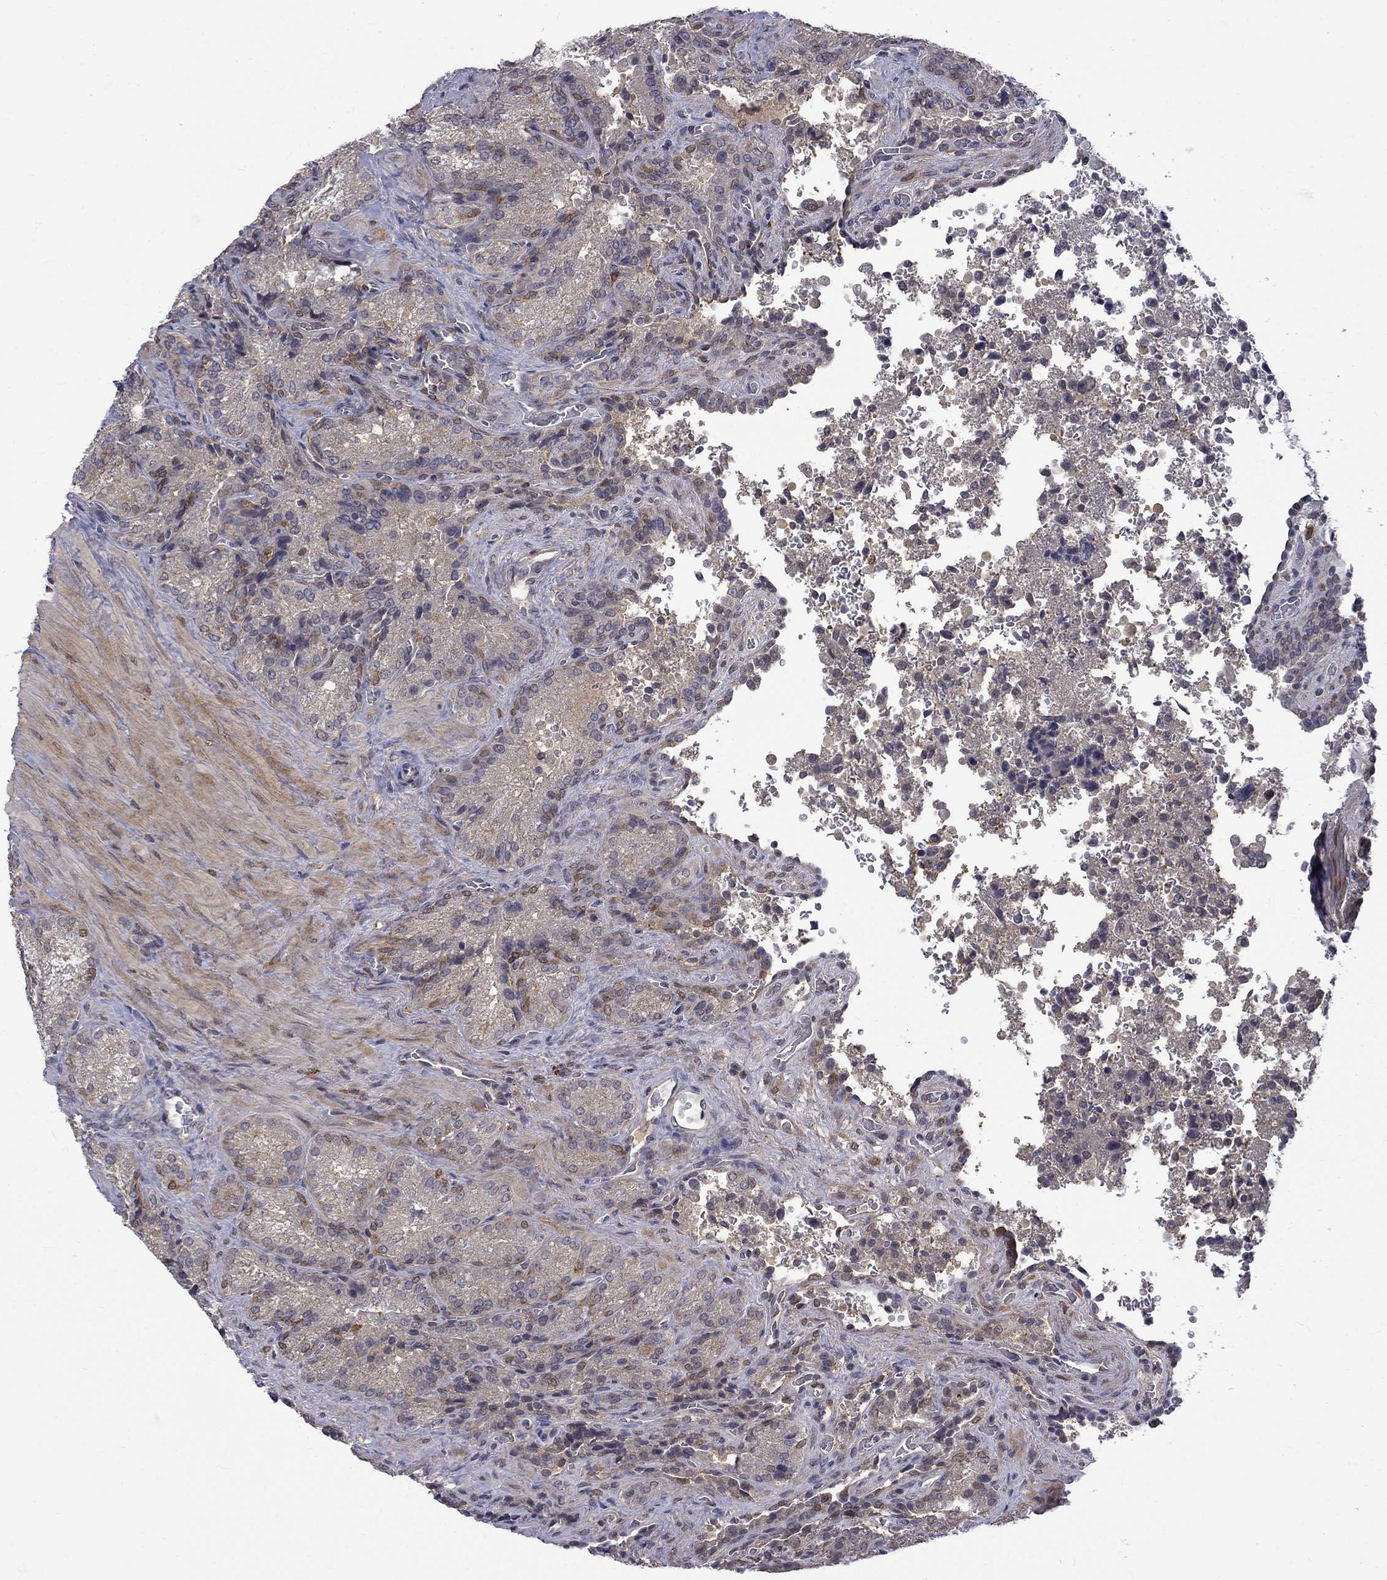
{"staining": {"intensity": "strong", "quantity": "<25%", "location": "cytoplasmic/membranous,nuclear"}, "tissue": "seminal vesicle", "cell_type": "Glandular cells", "image_type": "normal", "snomed": [{"axis": "morphology", "description": "Normal tissue, NOS"}, {"axis": "topography", "description": "Seminal veicle"}], "caption": "Glandular cells demonstrate medium levels of strong cytoplasmic/membranous,nuclear positivity in approximately <25% of cells in unremarkable seminal vesicle.", "gene": "PCBP2", "patient": {"sex": "male", "age": 37}}